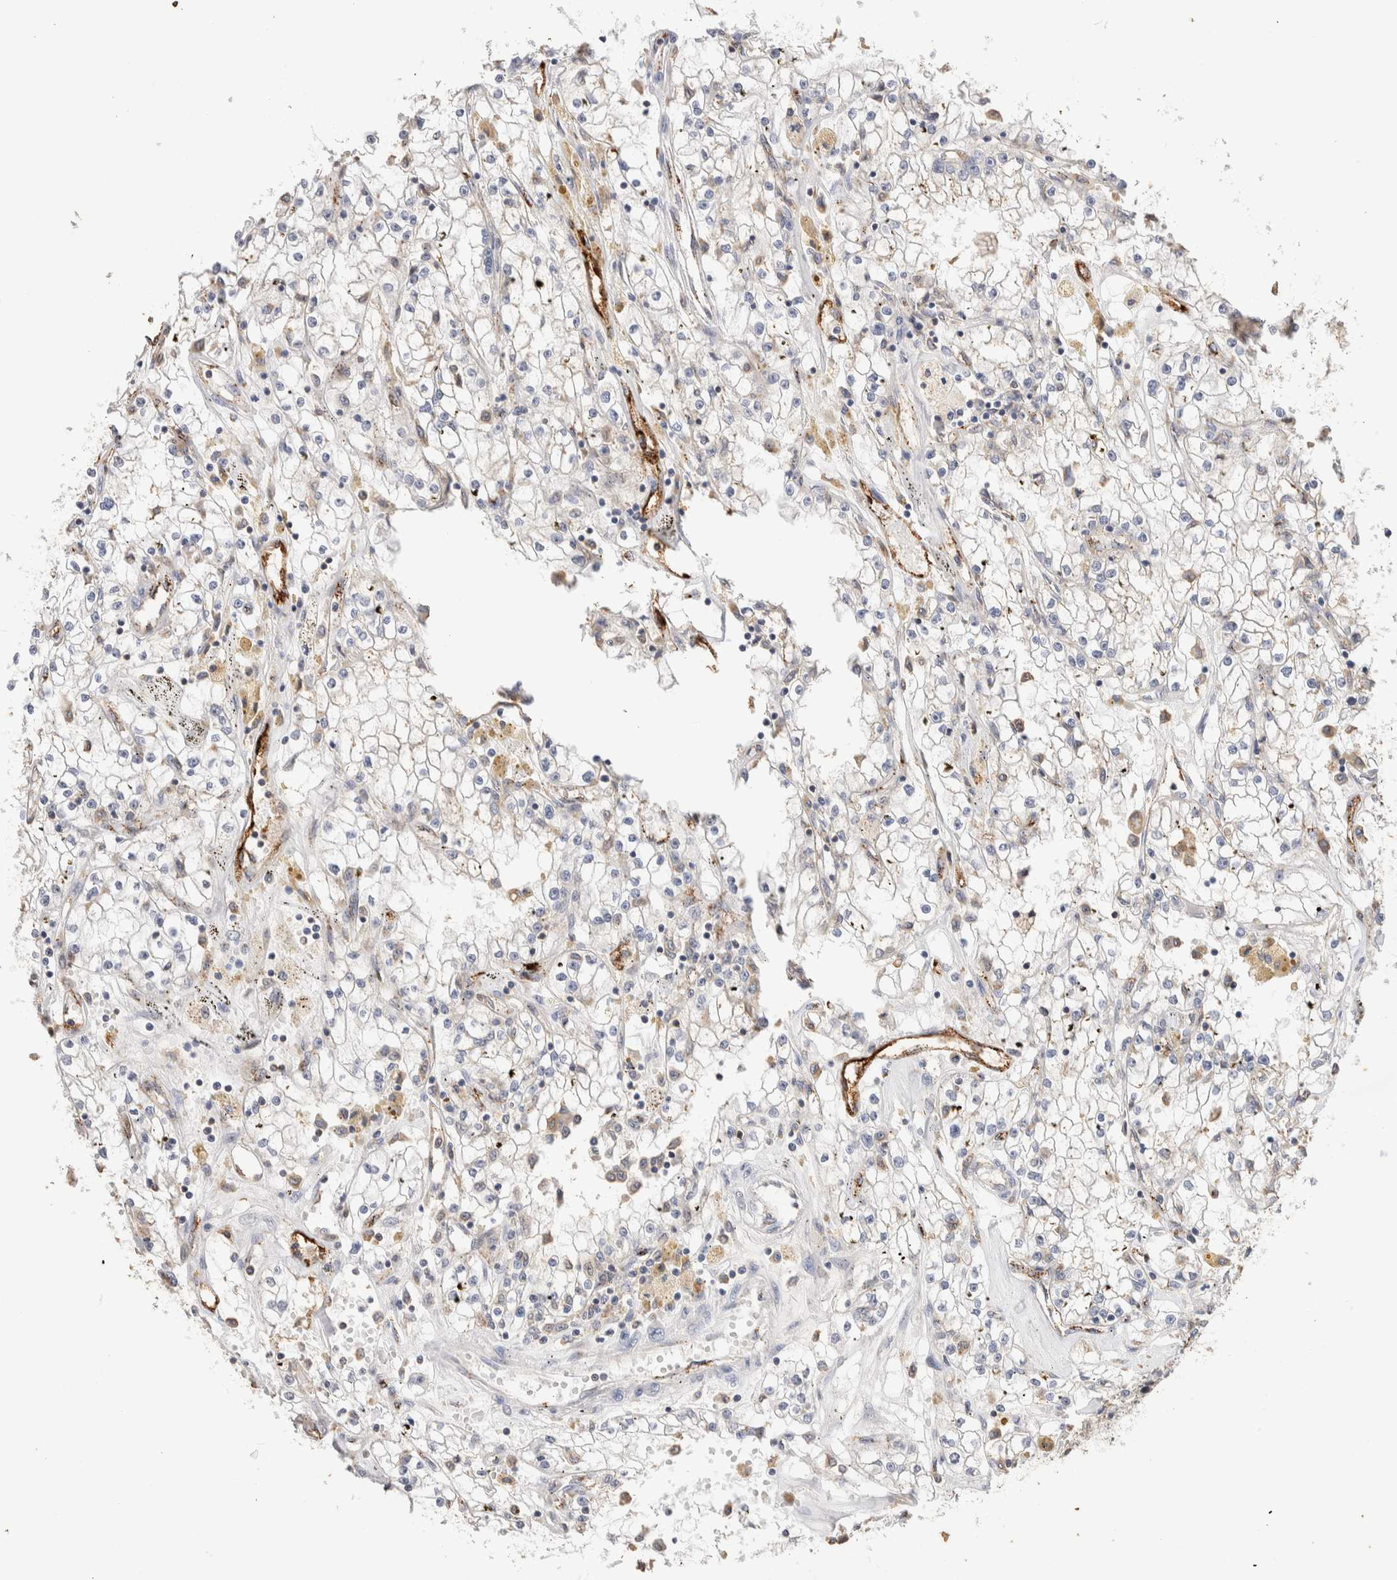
{"staining": {"intensity": "negative", "quantity": "none", "location": "none"}, "tissue": "renal cancer", "cell_type": "Tumor cells", "image_type": "cancer", "snomed": [{"axis": "morphology", "description": "Adenocarcinoma, NOS"}, {"axis": "topography", "description": "Kidney"}], "caption": "A photomicrograph of adenocarcinoma (renal) stained for a protein shows no brown staining in tumor cells.", "gene": "NSMAF", "patient": {"sex": "male", "age": 56}}